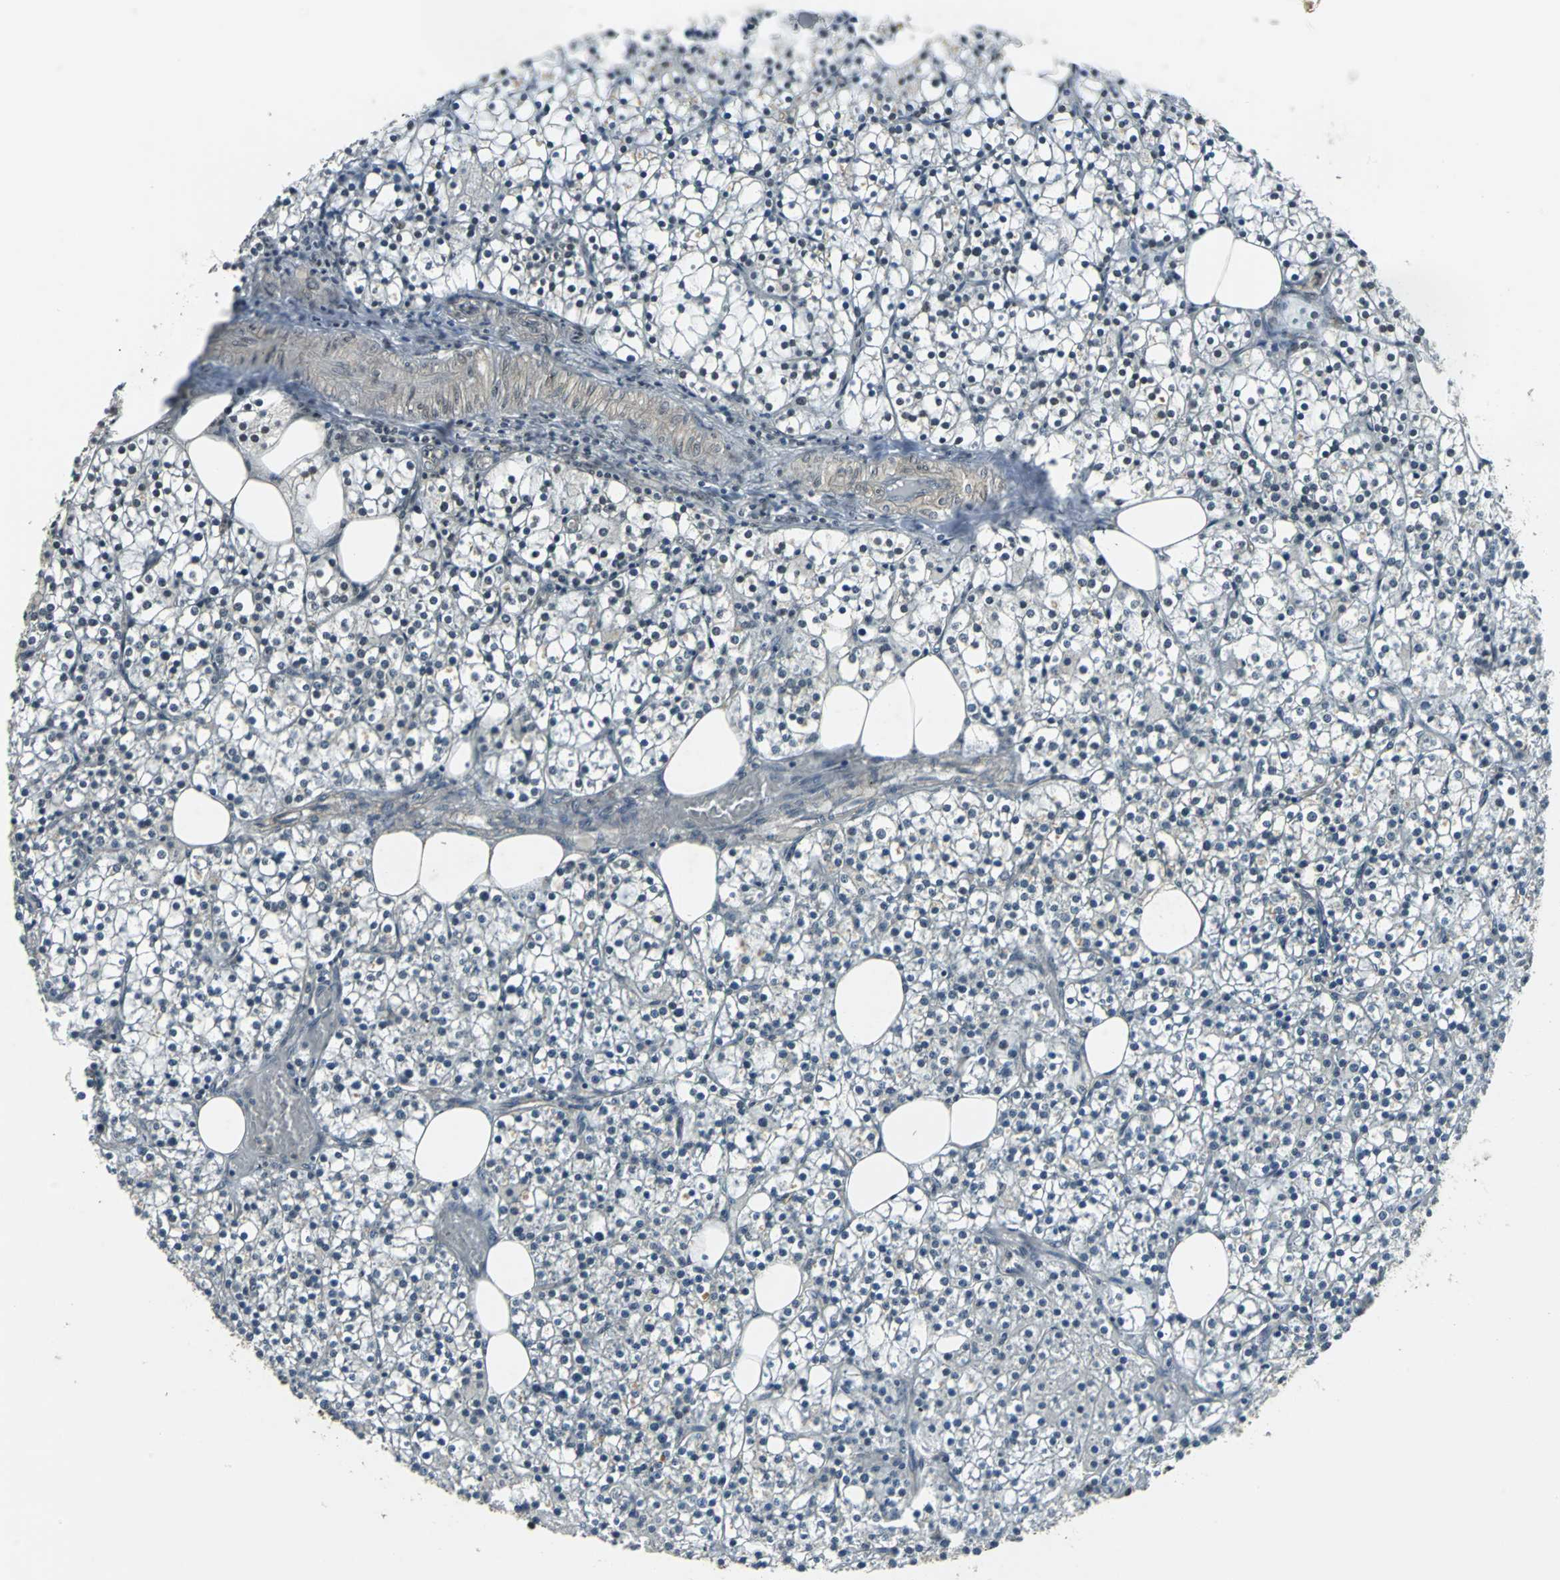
{"staining": {"intensity": "moderate", "quantity": "<25%", "location": "nuclear"}, "tissue": "parathyroid gland", "cell_type": "Glandular cells", "image_type": "normal", "snomed": [{"axis": "morphology", "description": "Normal tissue, NOS"}, {"axis": "topography", "description": "Parathyroid gland"}], "caption": "Immunohistochemistry (DAB) staining of benign human parathyroid gland shows moderate nuclear protein positivity in about <25% of glandular cells.", "gene": "RBM14", "patient": {"sex": "female", "age": 63}}